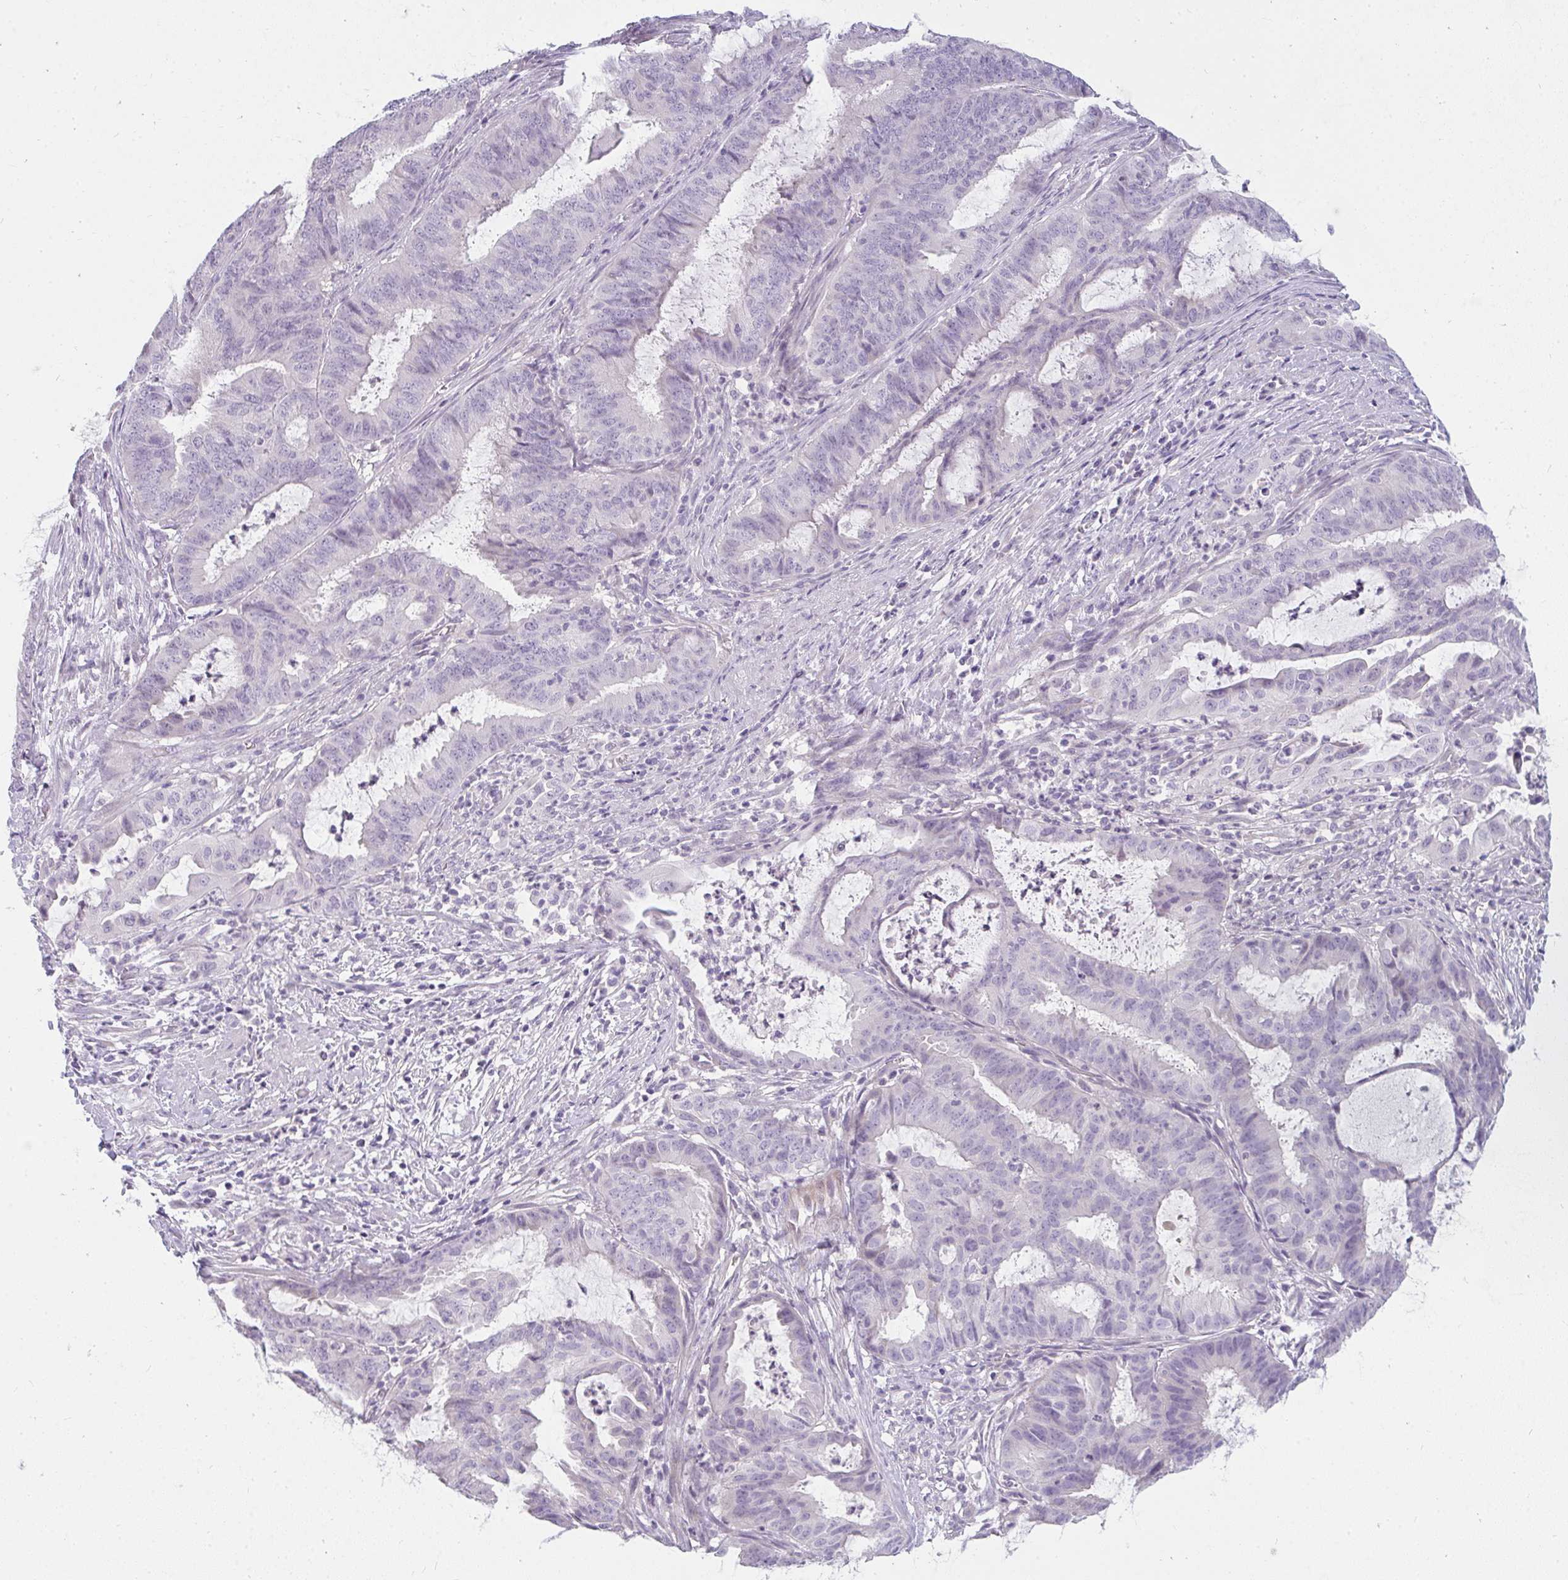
{"staining": {"intensity": "negative", "quantity": "none", "location": "none"}, "tissue": "endometrial cancer", "cell_type": "Tumor cells", "image_type": "cancer", "snomed": [{"axis": "morphology", "description": "Adenocarcinoma, NOS"}, {"axis": "topography", "description": "Endometrium"}], "caption": "The immunohistochemistry photomicrograph has no significant positivity in tumor cells of adenocarcinoma (endometrial) tissue.", "gene": "PPP1R3G", "patient": {"sex": "female", "age": 51}}